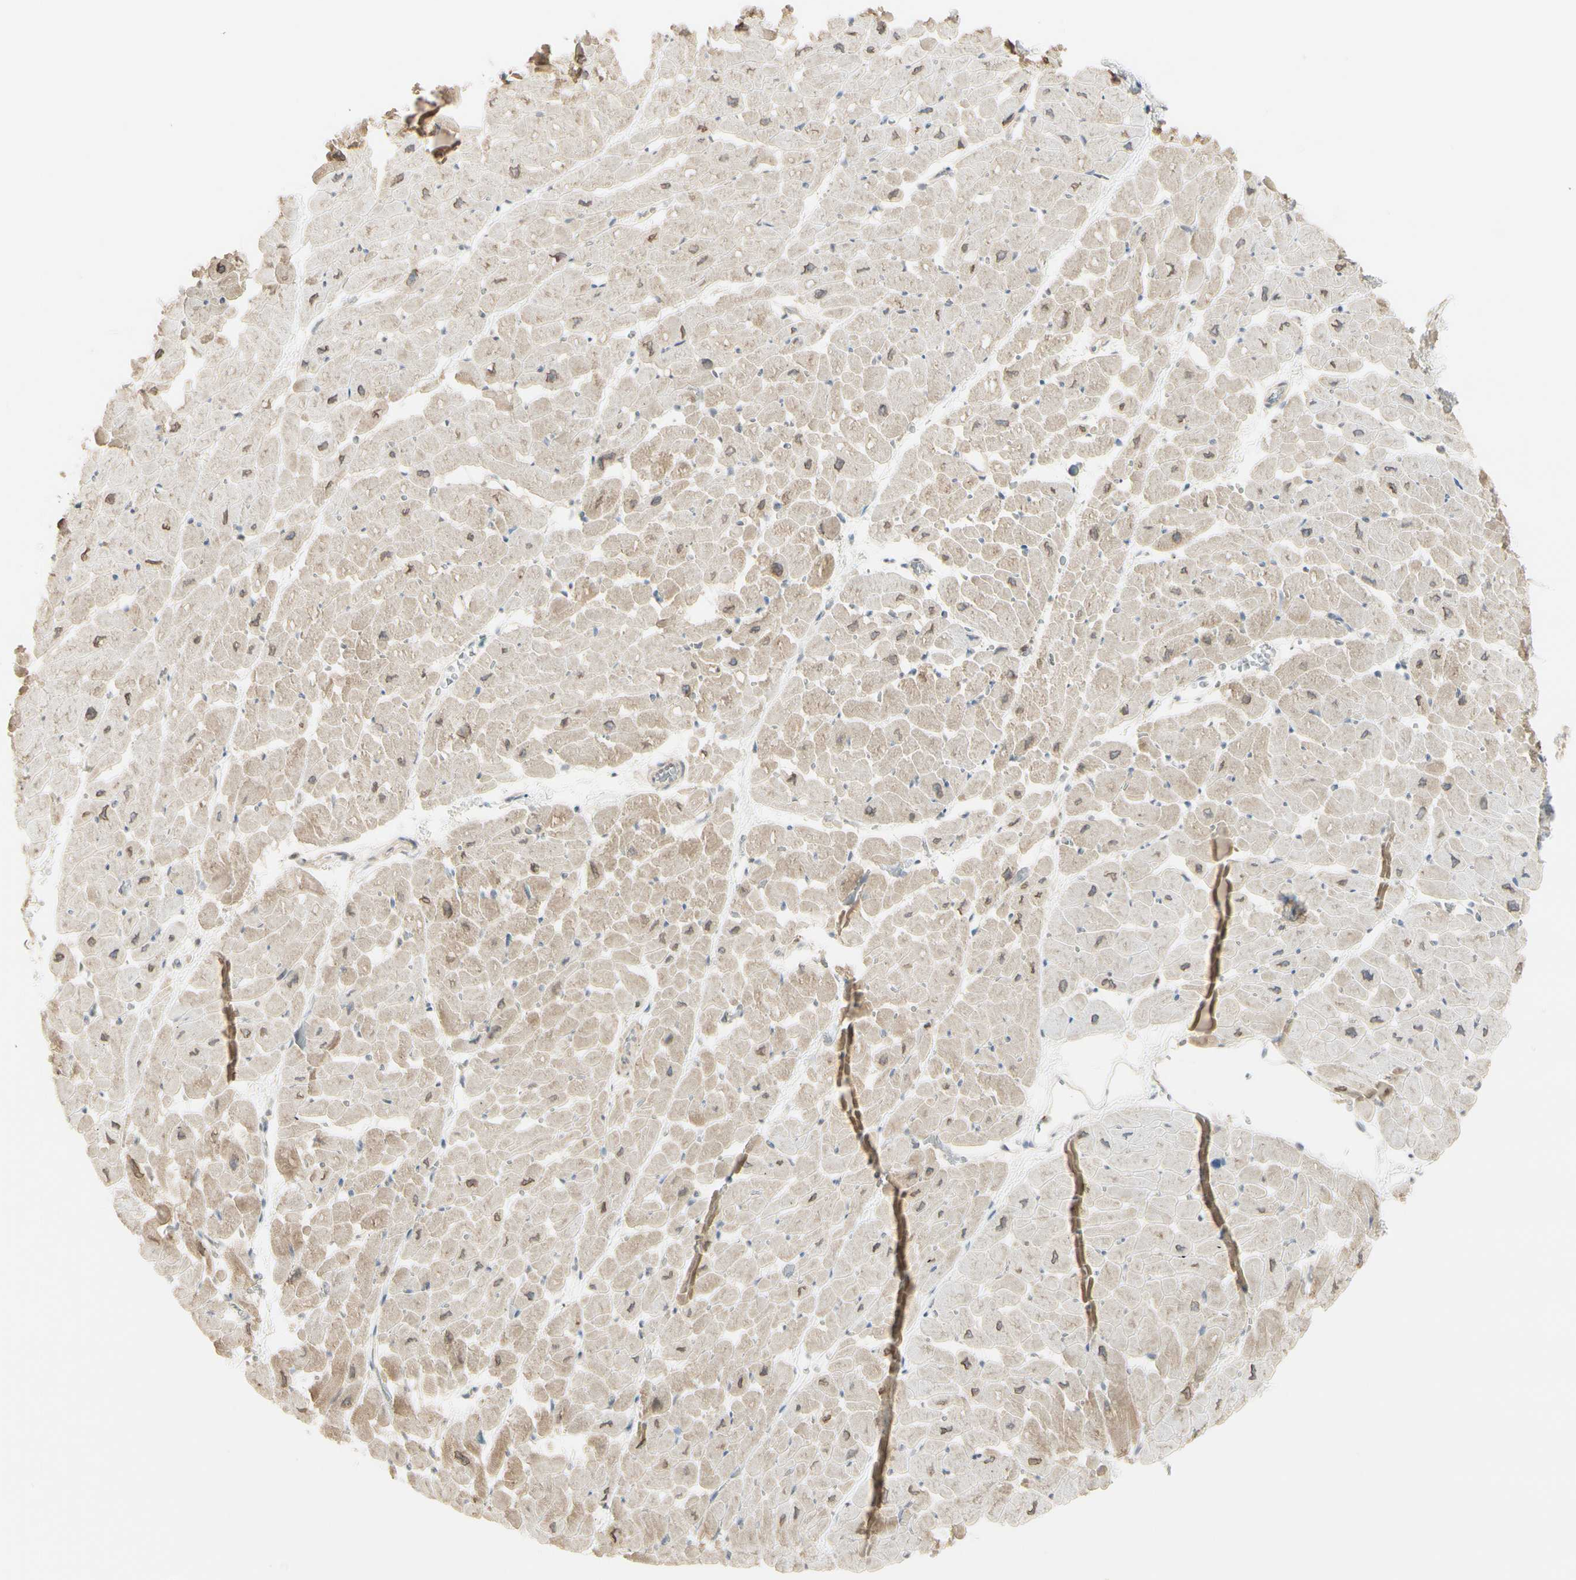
{"staining": {"intensity": "weak", "quantity": ">75%", "location": "cytoplasmic/membranous"}, "tissue": "heart muscle", "cell_type": "Cardiomyocytes", "image_type": "normal", "snomed": [{"axis": "morphology", "description": "Normal tissue, NOS"}, {"axis": "topography", "description": "Heart"}], "caption": "An image of heart muscle stained for a protein reveals weak cytoplasmic/membranous brown staining in cardiomyocytes.", "gene": "NFYA", "patient": {"sex": "male", "age": 45}}